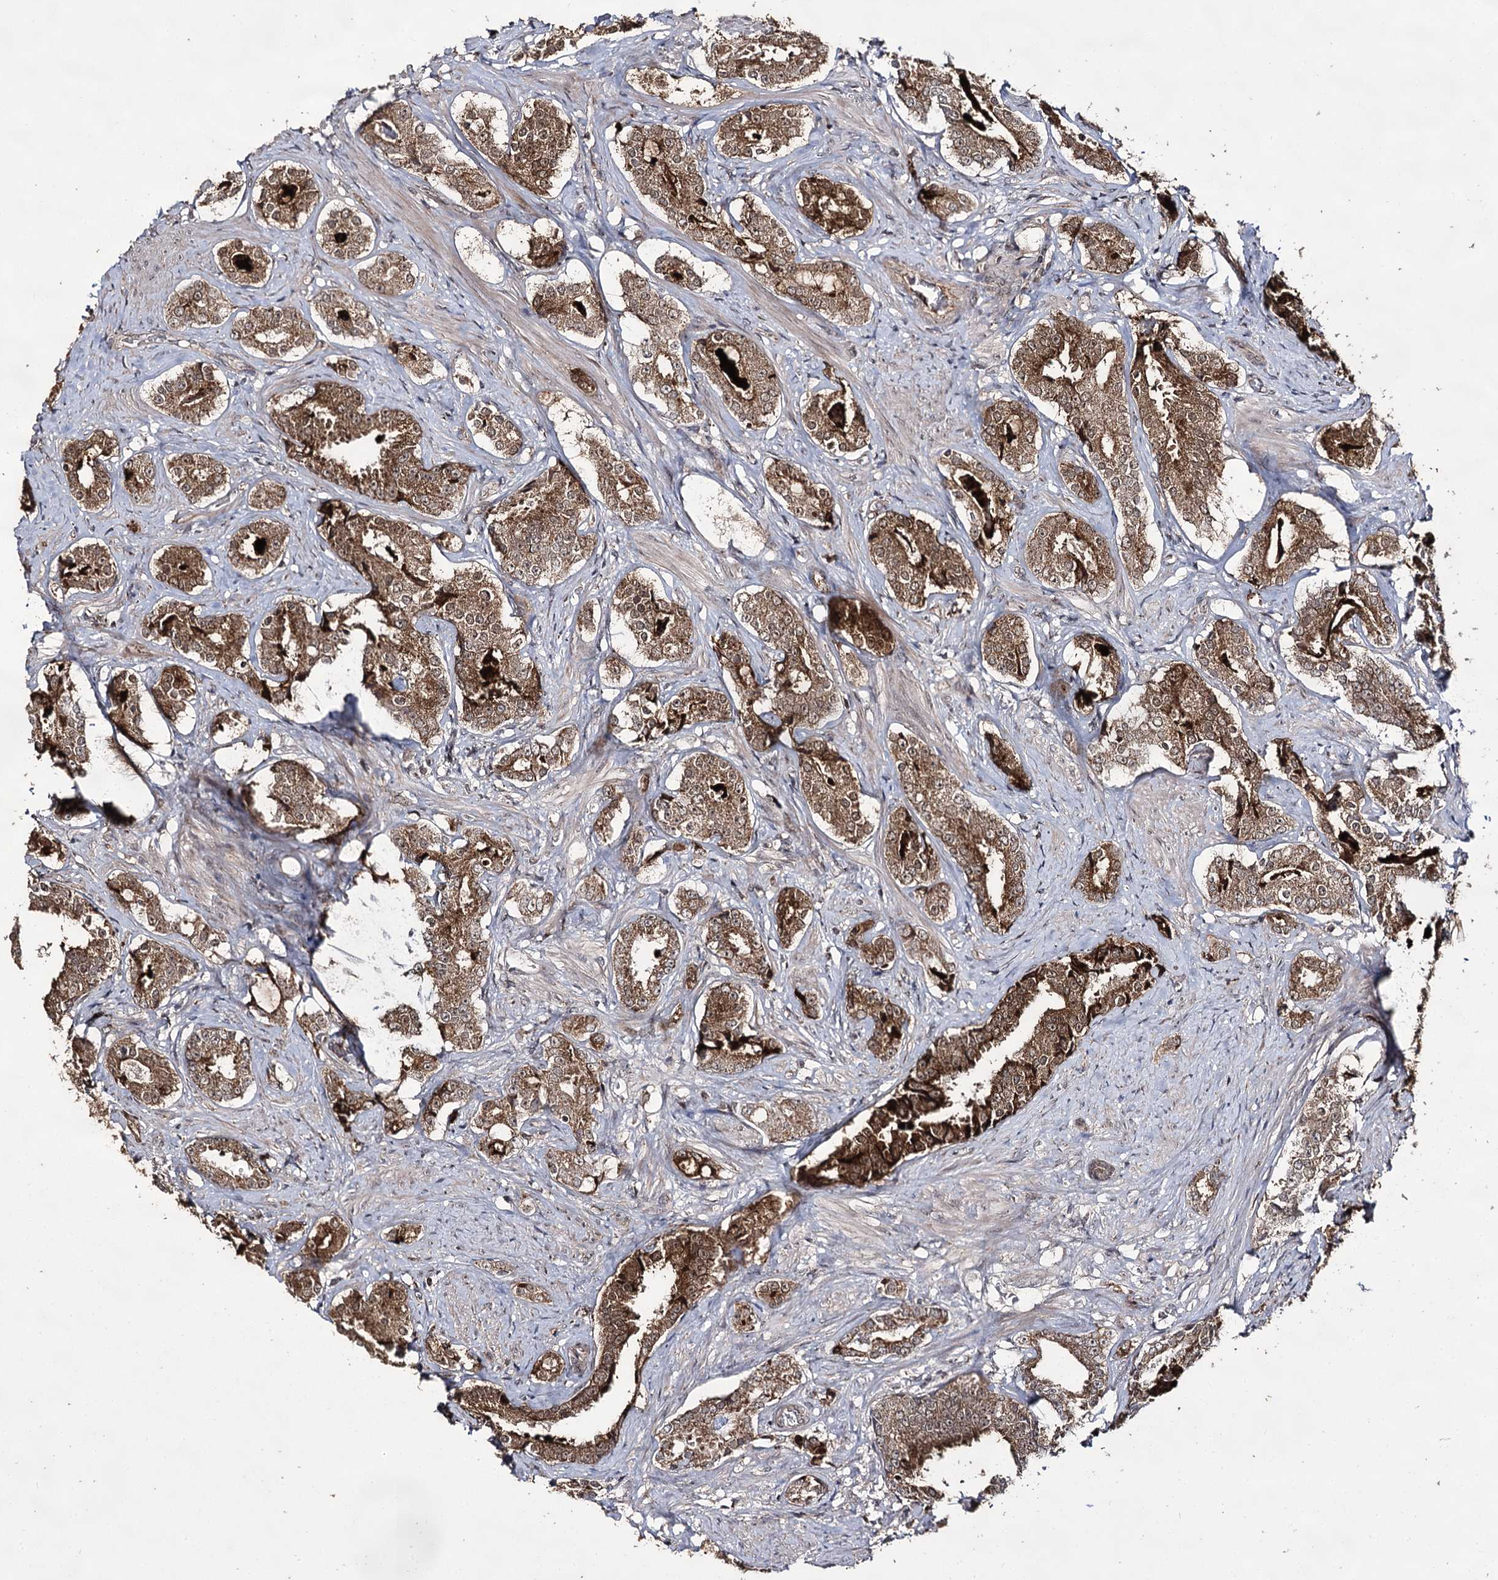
{"staining": {"intensity": "moderate", "quantity": ">75%", "location": "cytoplasmic/membranous,nuclear"}, "tissue": "prostate cancer", "cell_type": "Tumor cells", "image_type": "cancer", "snomed": [{"axis": "morphology", "description": "Adenocarcinoma, High grade"}, {"axis": "topography", "description": "Prostate"}], "caption": "Immunohistochemical staining of human adenocarcinoma (high-grade) (prostate) demonstrates moderate cytoplasmic/membranous and nuclear protein expression in approximately >75% of tumor cells. (IHC, brightfield microscopy, high magnification).", "gene": "ACTR6", "patient": {"sex": "male", "age": 58}}